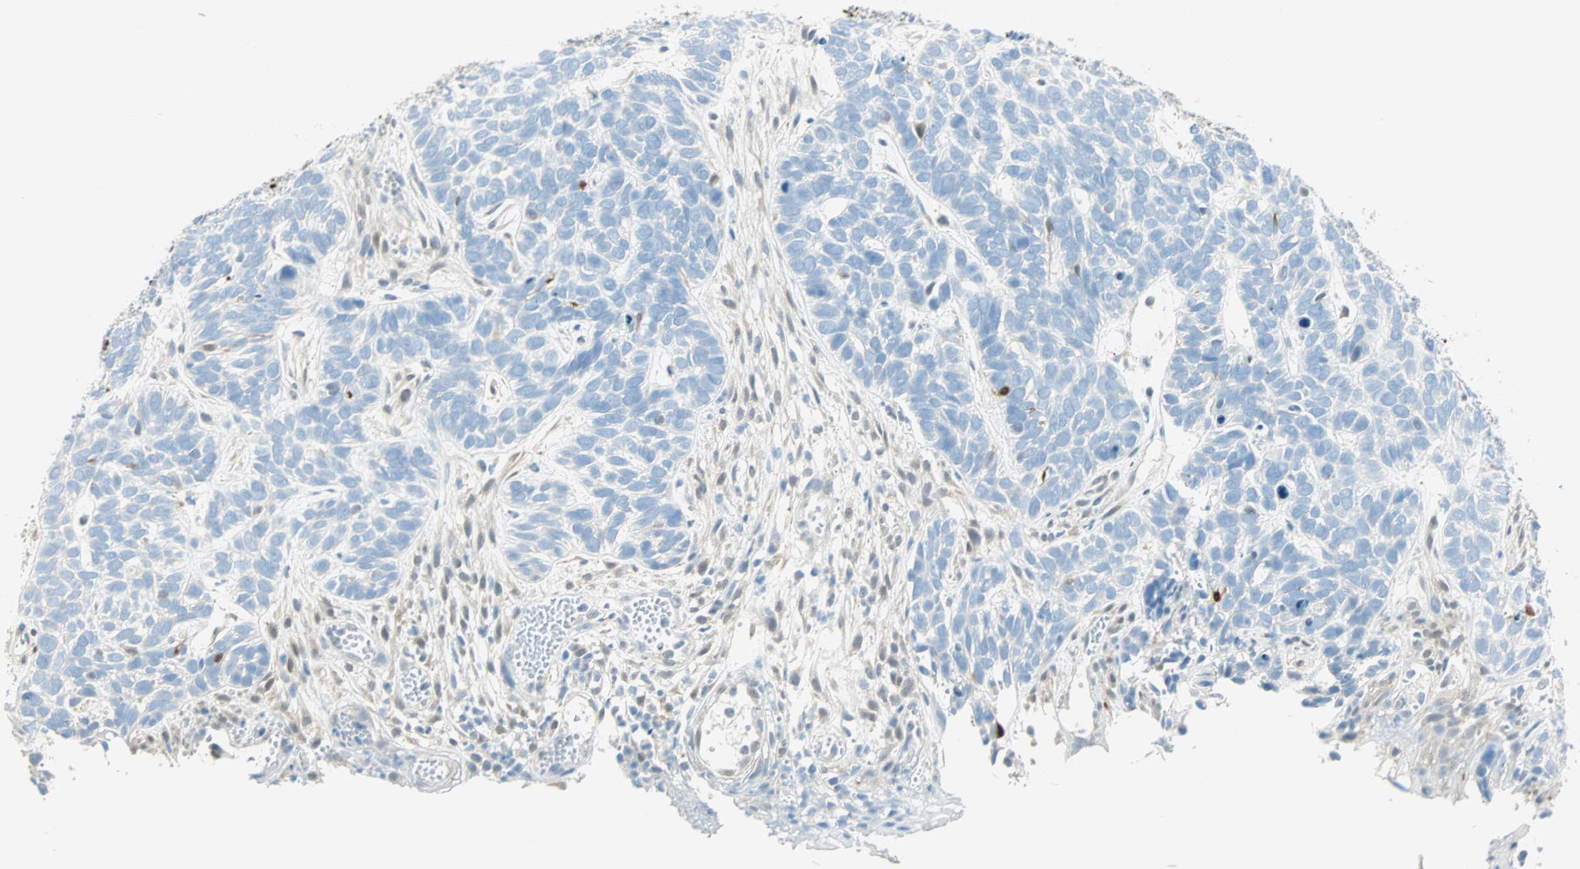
{"staining": {"intensity": "negative", "quantity": "none", "location": "none"}, "tissue": "skin cancer", "cell_type": "Tumor cells", "image_type": "cancer", "snomed": [{"axis": "morphology", "description": "Basal cell carcinoma"}, {"axis": "topography", "description": "Skin"}], "caption": "Basal cell carcinoma (skin) stained for a protein using IHC reveals no expression tumor cells.", "gene": "S100A1", "patient": {"sex": "male", "age": 87}}